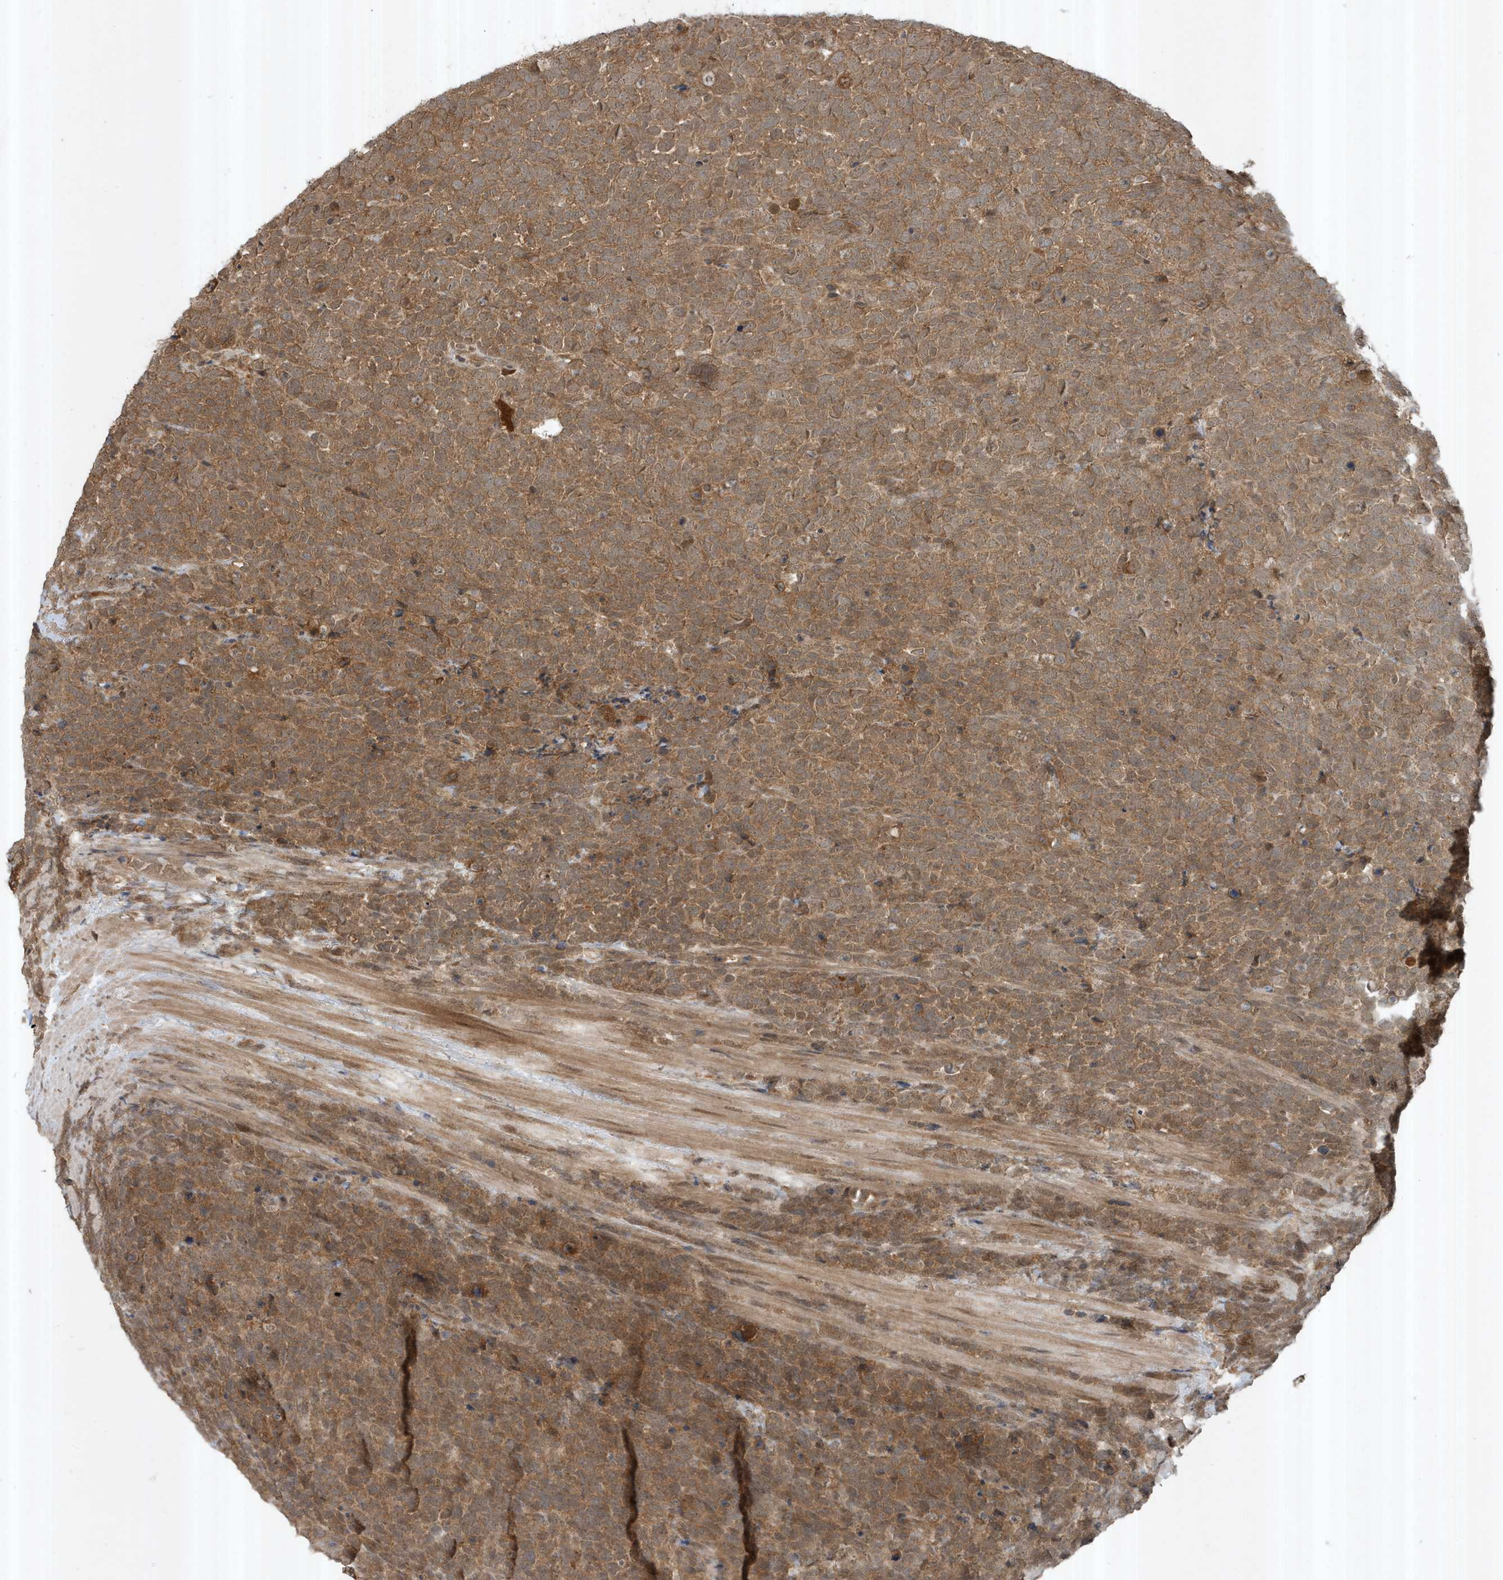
{"staining": {"intensity": "moderate", "quantity": ">75%", "location": "cytoplasmic/membranous"}, "tissue": "urothelial cancer", "cell_type": "Tumor cells", "image_type": "cancer", "snomed": [{"axis": "morphology", "description": "Urothelial carcinoma, High grade"}, {"axis": "topography", "description": "Urinary bladder"}], "caption": "A high-resolution micrograph shows IHC staining of urothelial cancer, which demonstrates moderate cytoplasmic/membranous positivity in about >75% of tumor cells.", "gene": "ABCB9", "patient": {"sex": "female", "age": 82}}